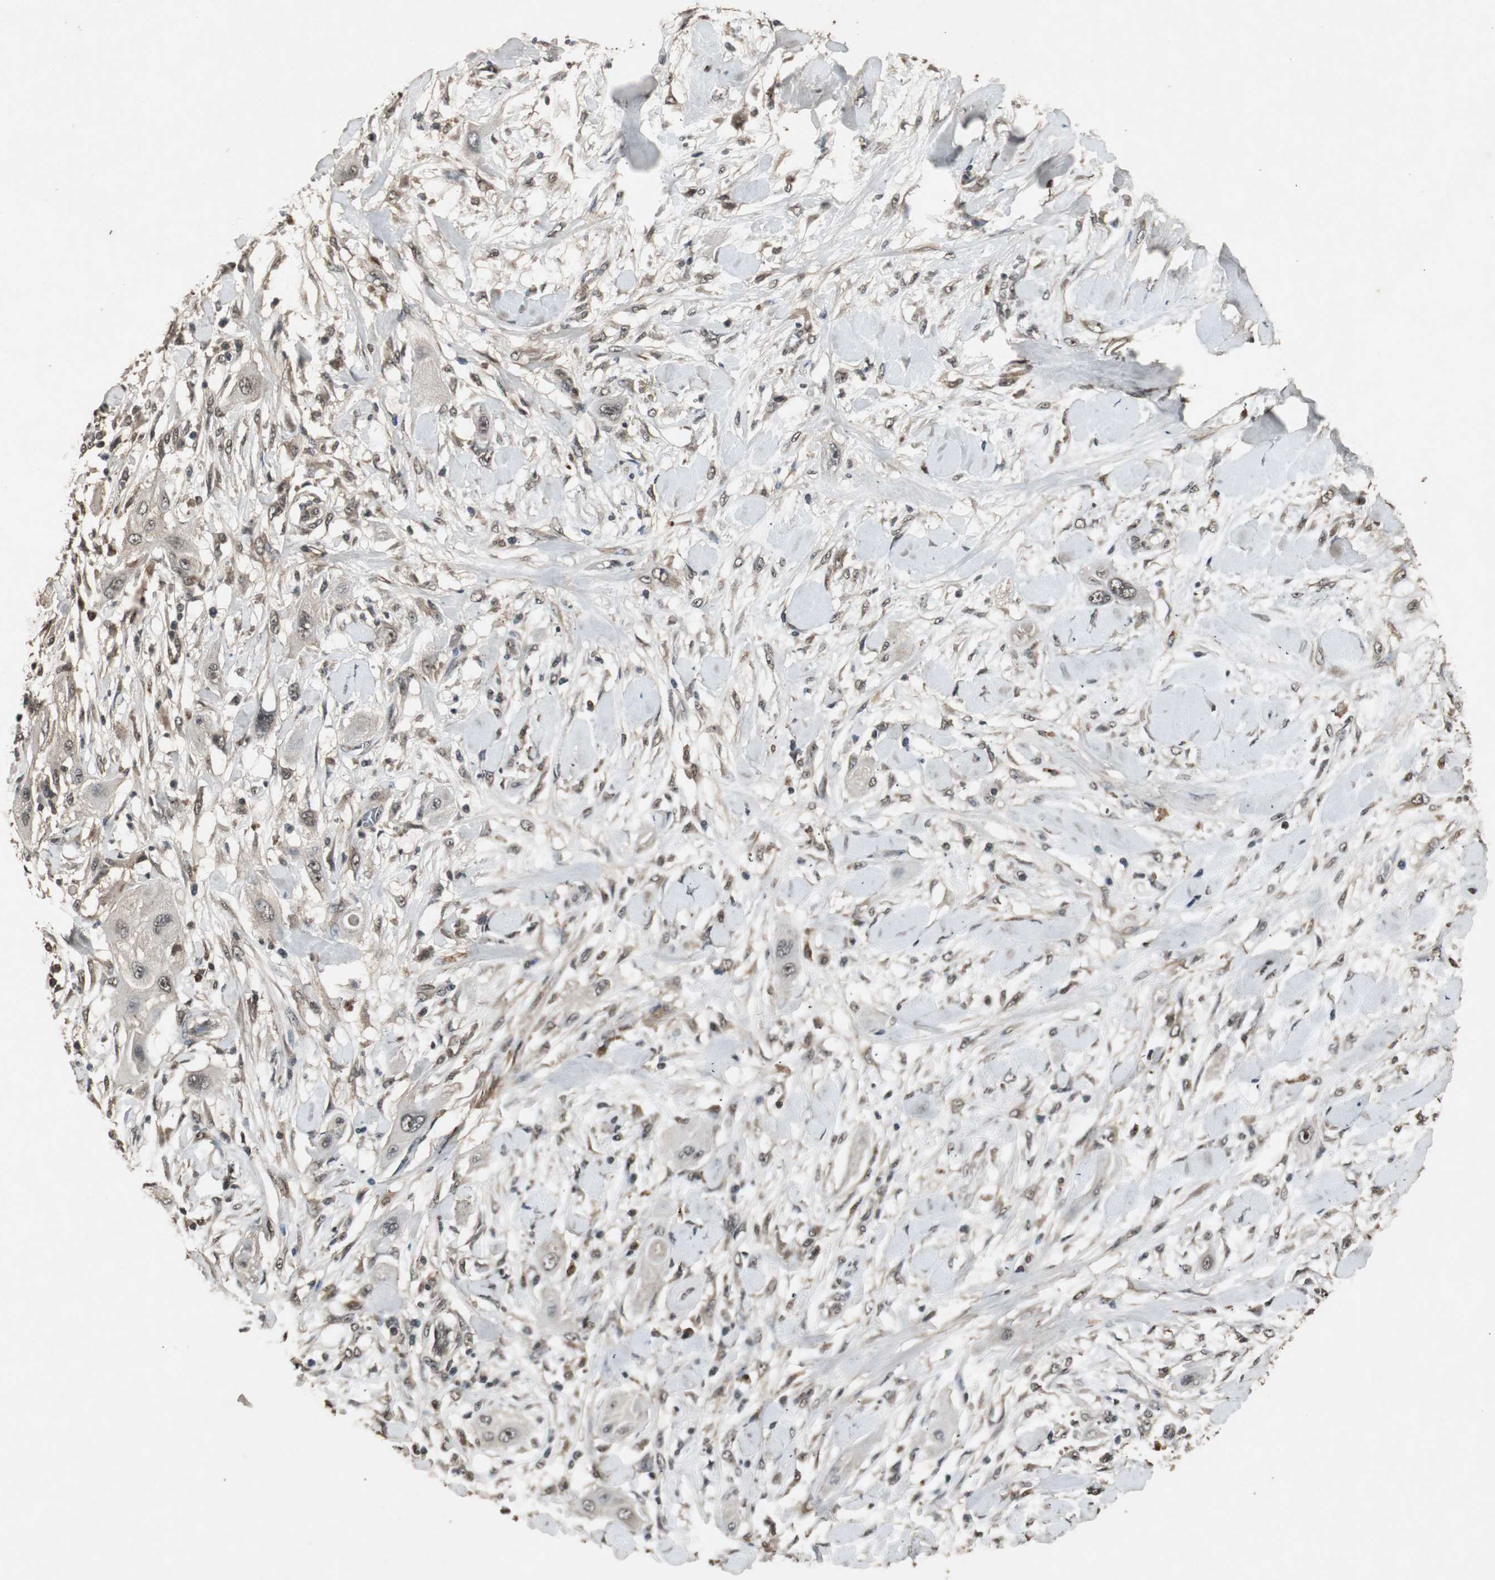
{"staining": {"intensity": "moderate", "quantity": ">75%", "location": "nuclear"}, "tissue": "lung cancer", "cell_type": "Tumor cells", "image_type": "cancer", "snomed": [{"axis": "morphology", "description": "Squamous cell carcinoma, NOS"}, {"axis": "topography", "description": "Lung"}], "caption": "Protein expression analysis of human lung cancer (squamous cell carcinoma) reveals moderate nuclear expression in approximately >75% of tumor cells.", "gene": "EMX1", "patient": {"sex": "female", "age": 47}}